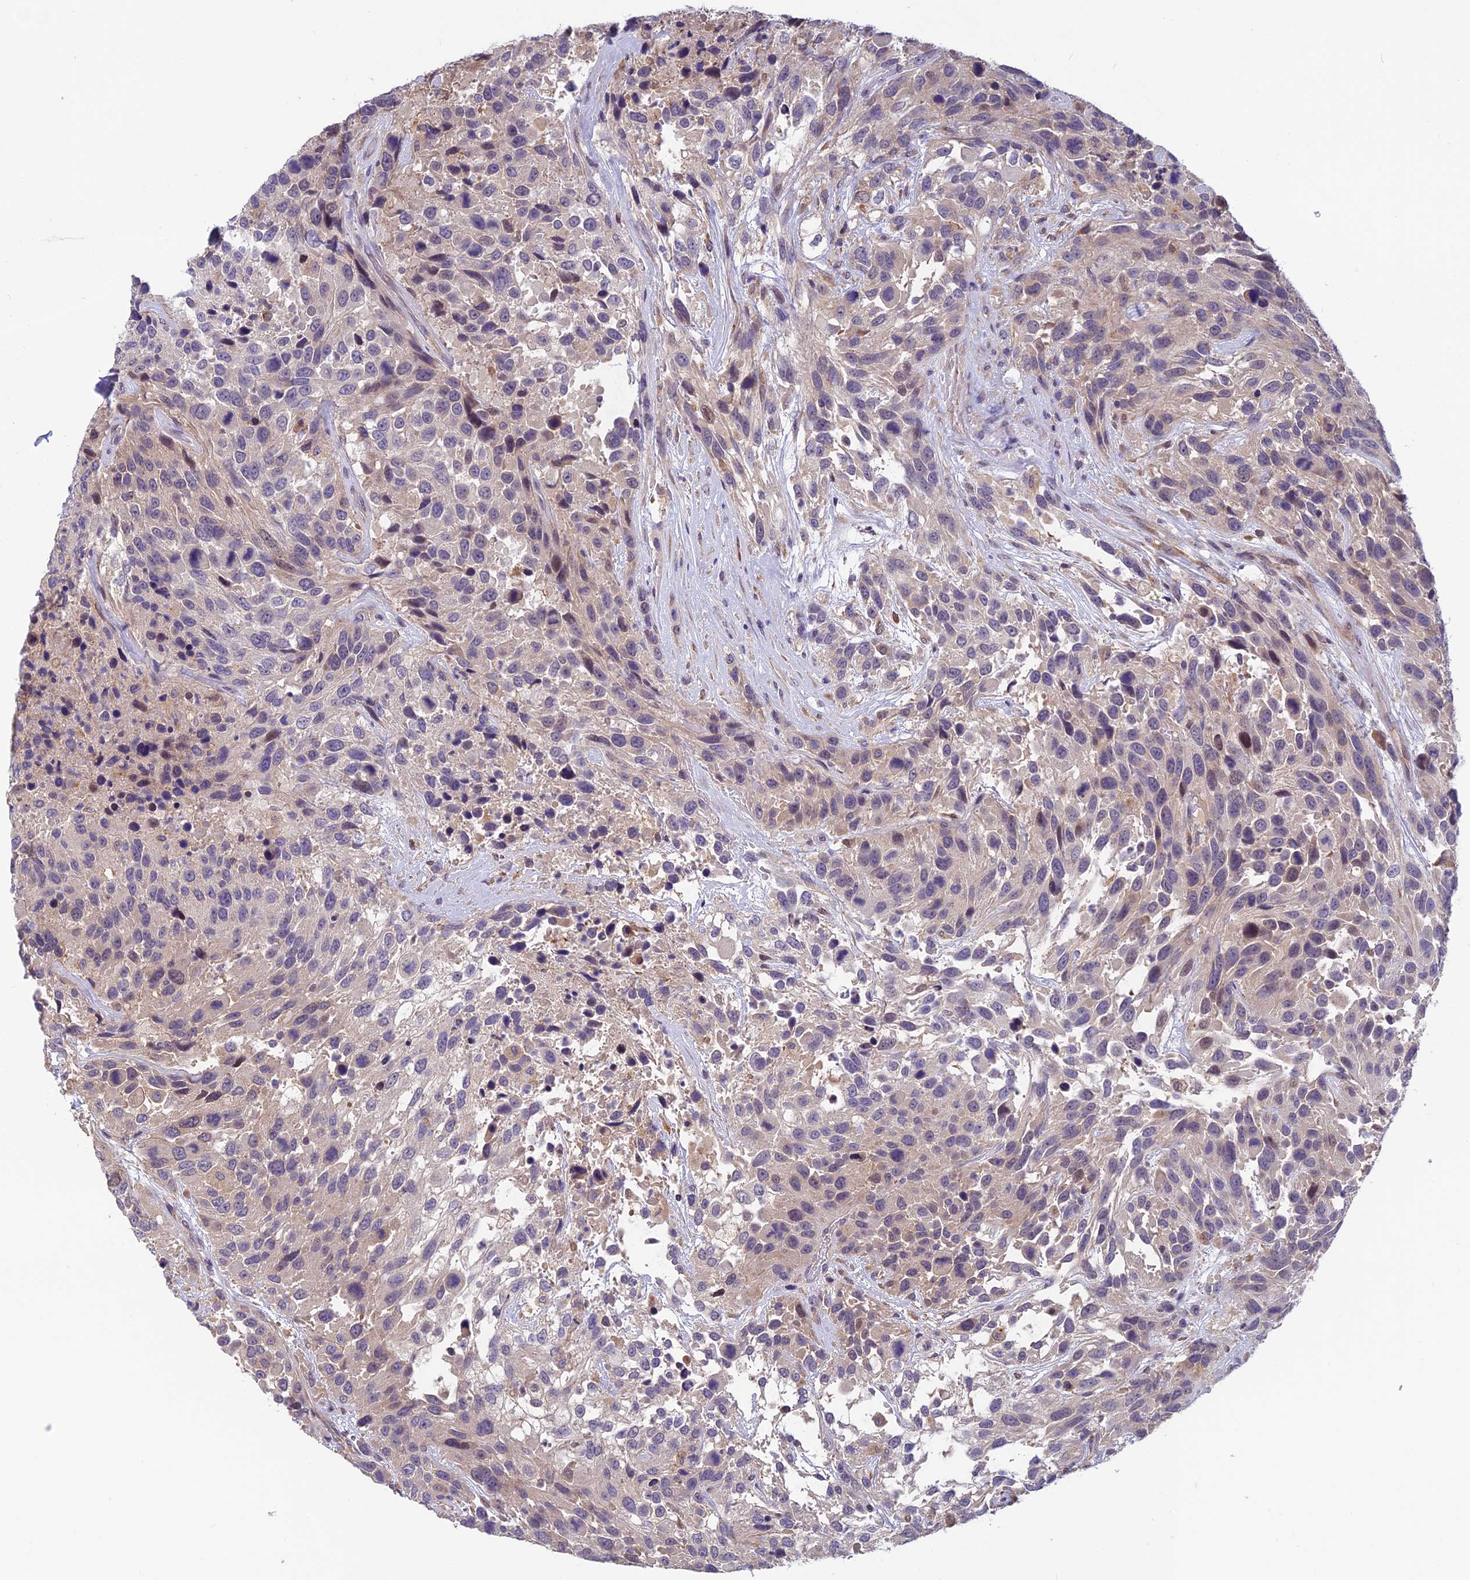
{"staining": {"intensity": "weak", "quantity": "<25%", "location": "cytoplasmic/membranous"}, "tissue": "urothelial cancer", "cell_type": "Tumor cells", "image_type": "cancer", "snomed": [{"axis": "morphology", "description": "Urothelial carcinoma, High grade"}, {"axis": "topography", "description": "Urinary bladder"}], "caption": "IHC image of urothelial cancer stained for a protein (brown), which shows no expression in tumor cells.", "gene": "HECA", "patient": {"sex": "female", "age": 70}}